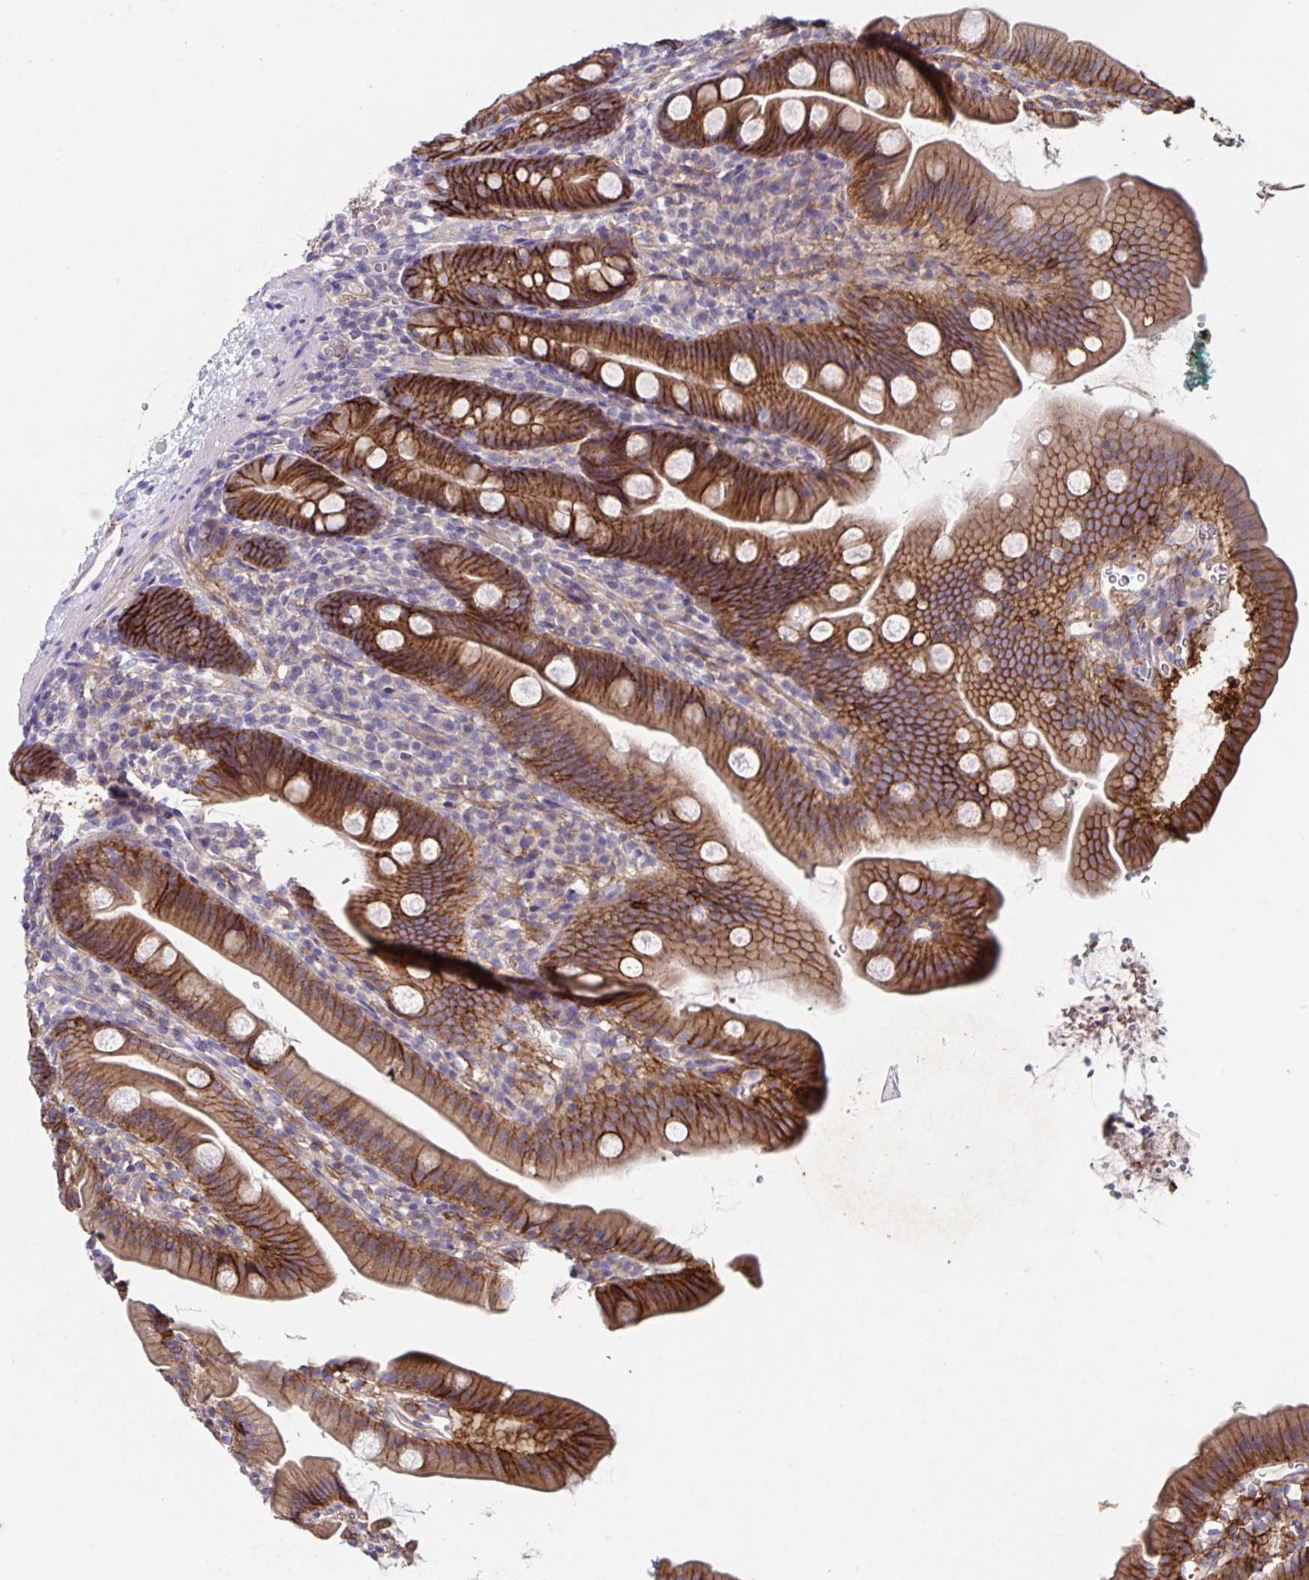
{"staining": {"intensity": "strong", "quantity": ">75%", "location": "cytoplasmic/membranous"}, "tissue": "duodenum", "cell_type": "Glandular cells", "image_type": "normal", "snomed": [{"axis": "morphology", "description": "Normal tissue, NOS"}, {"axis": "topography", "description": "Duodenum"}], "caption": "Protein expression analysis of normal duodenum shows strong cytoplasmic/membranous staining in approximately >75% of glandular cells.", "gene": "ITGA2", "patient": {"sex": "female", "age": 67}}